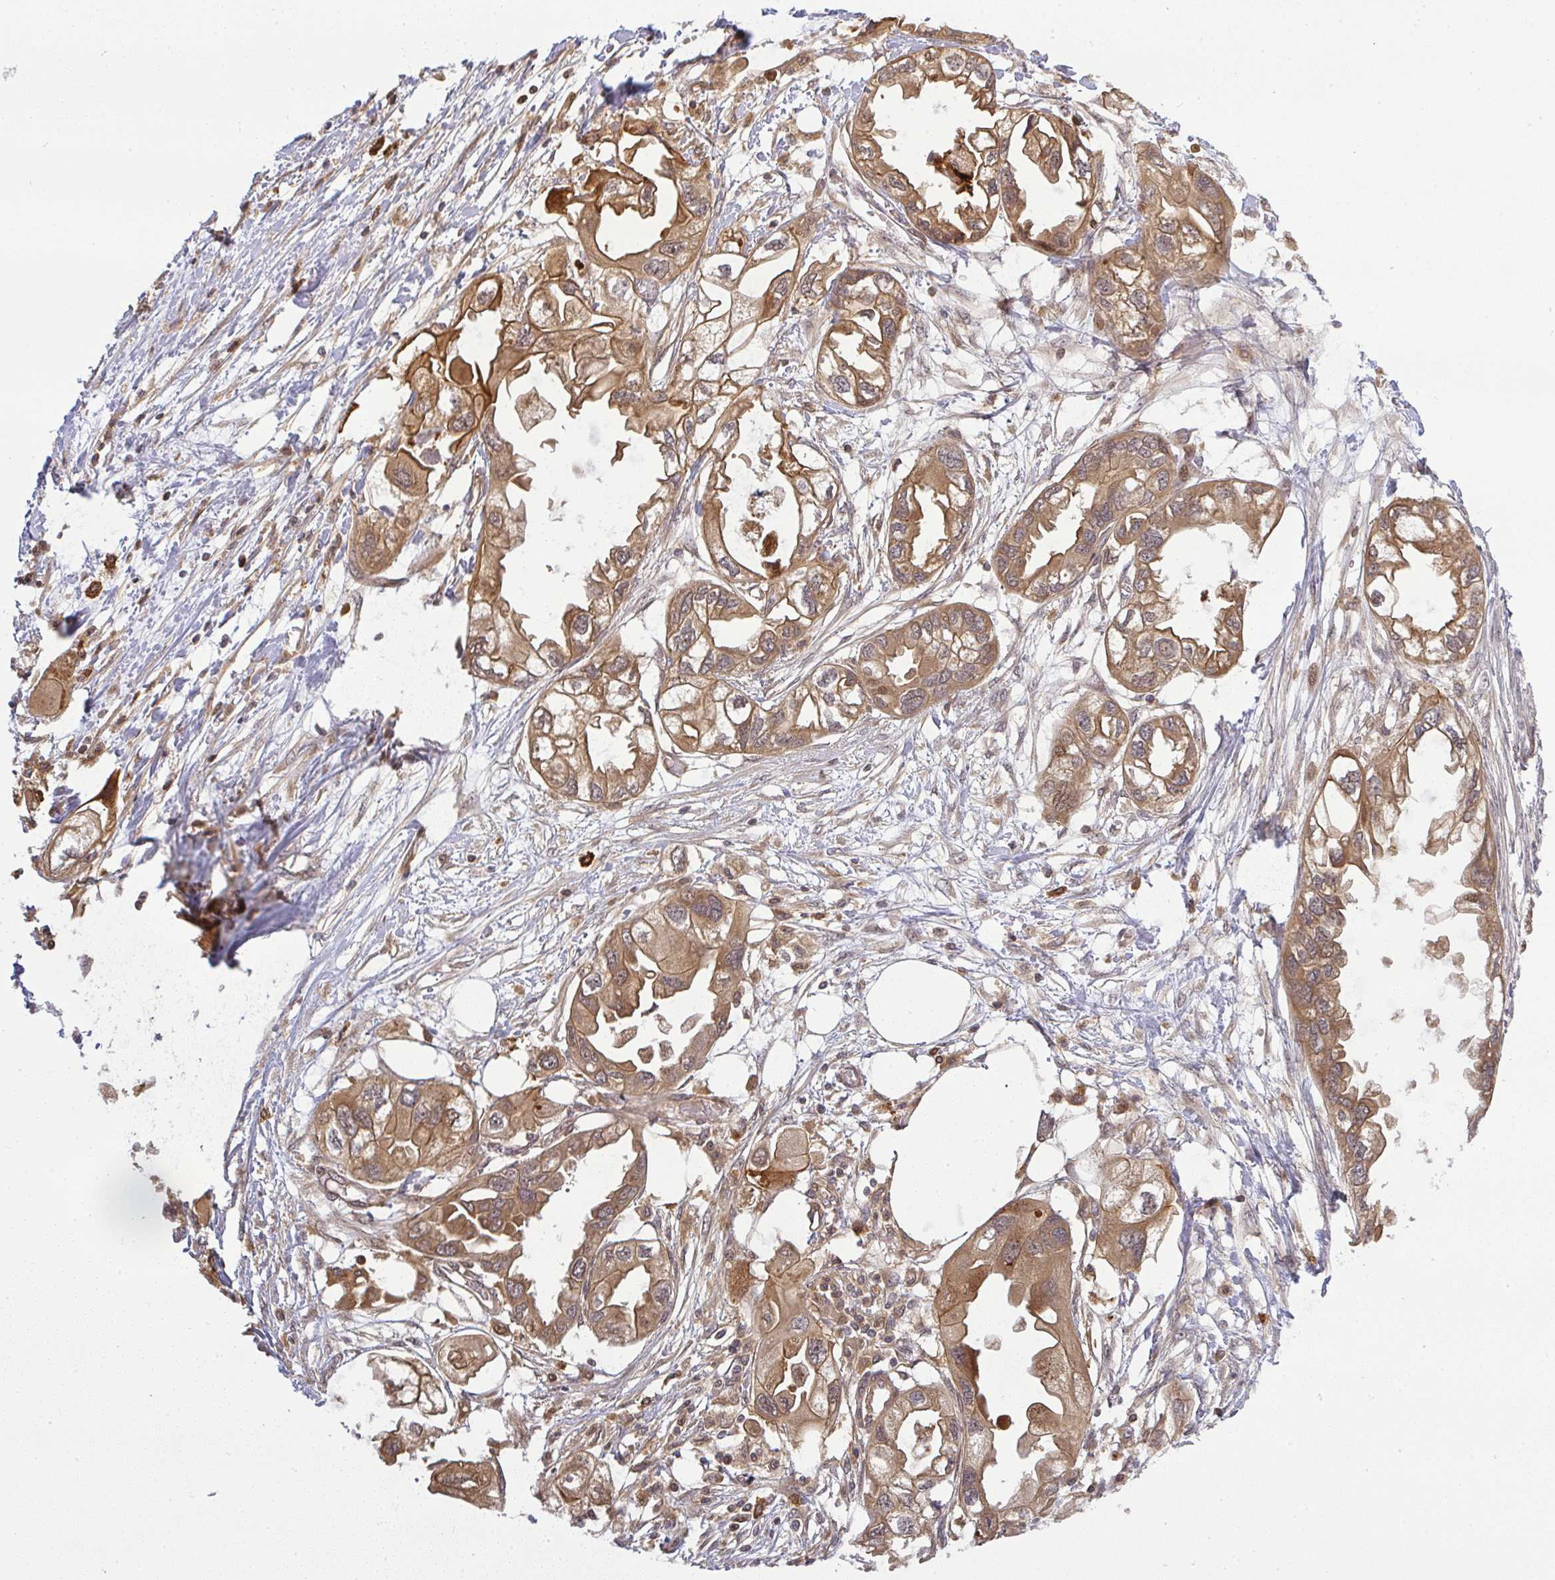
{"staining": {"intensity": "moderate", "quantity": ">75%", "location": "cytoplasmic/membranous"}, "tissue": "endometrial cancer", "cell_type": "Tumor cells", "image_type": "cancer", "snomed": [{"axis": "morphology", "description": "Adenocarcinoma, NOS"}, {"axis": "morphology", "description": "Adenocarcinoma, metastatic, NOS"}, {"axis": "topography", "description": "Adipose tissue"}, {"axis": "topography", "description": "Endometrium"}], "caption": "Moderate cytoplasmic/membranous staining for a protein is identified in about >75% of tumor cells of endometrial cancer using IHC.", "gene": "FAM153A", "patient": {"sex": "female", "age": 67}}